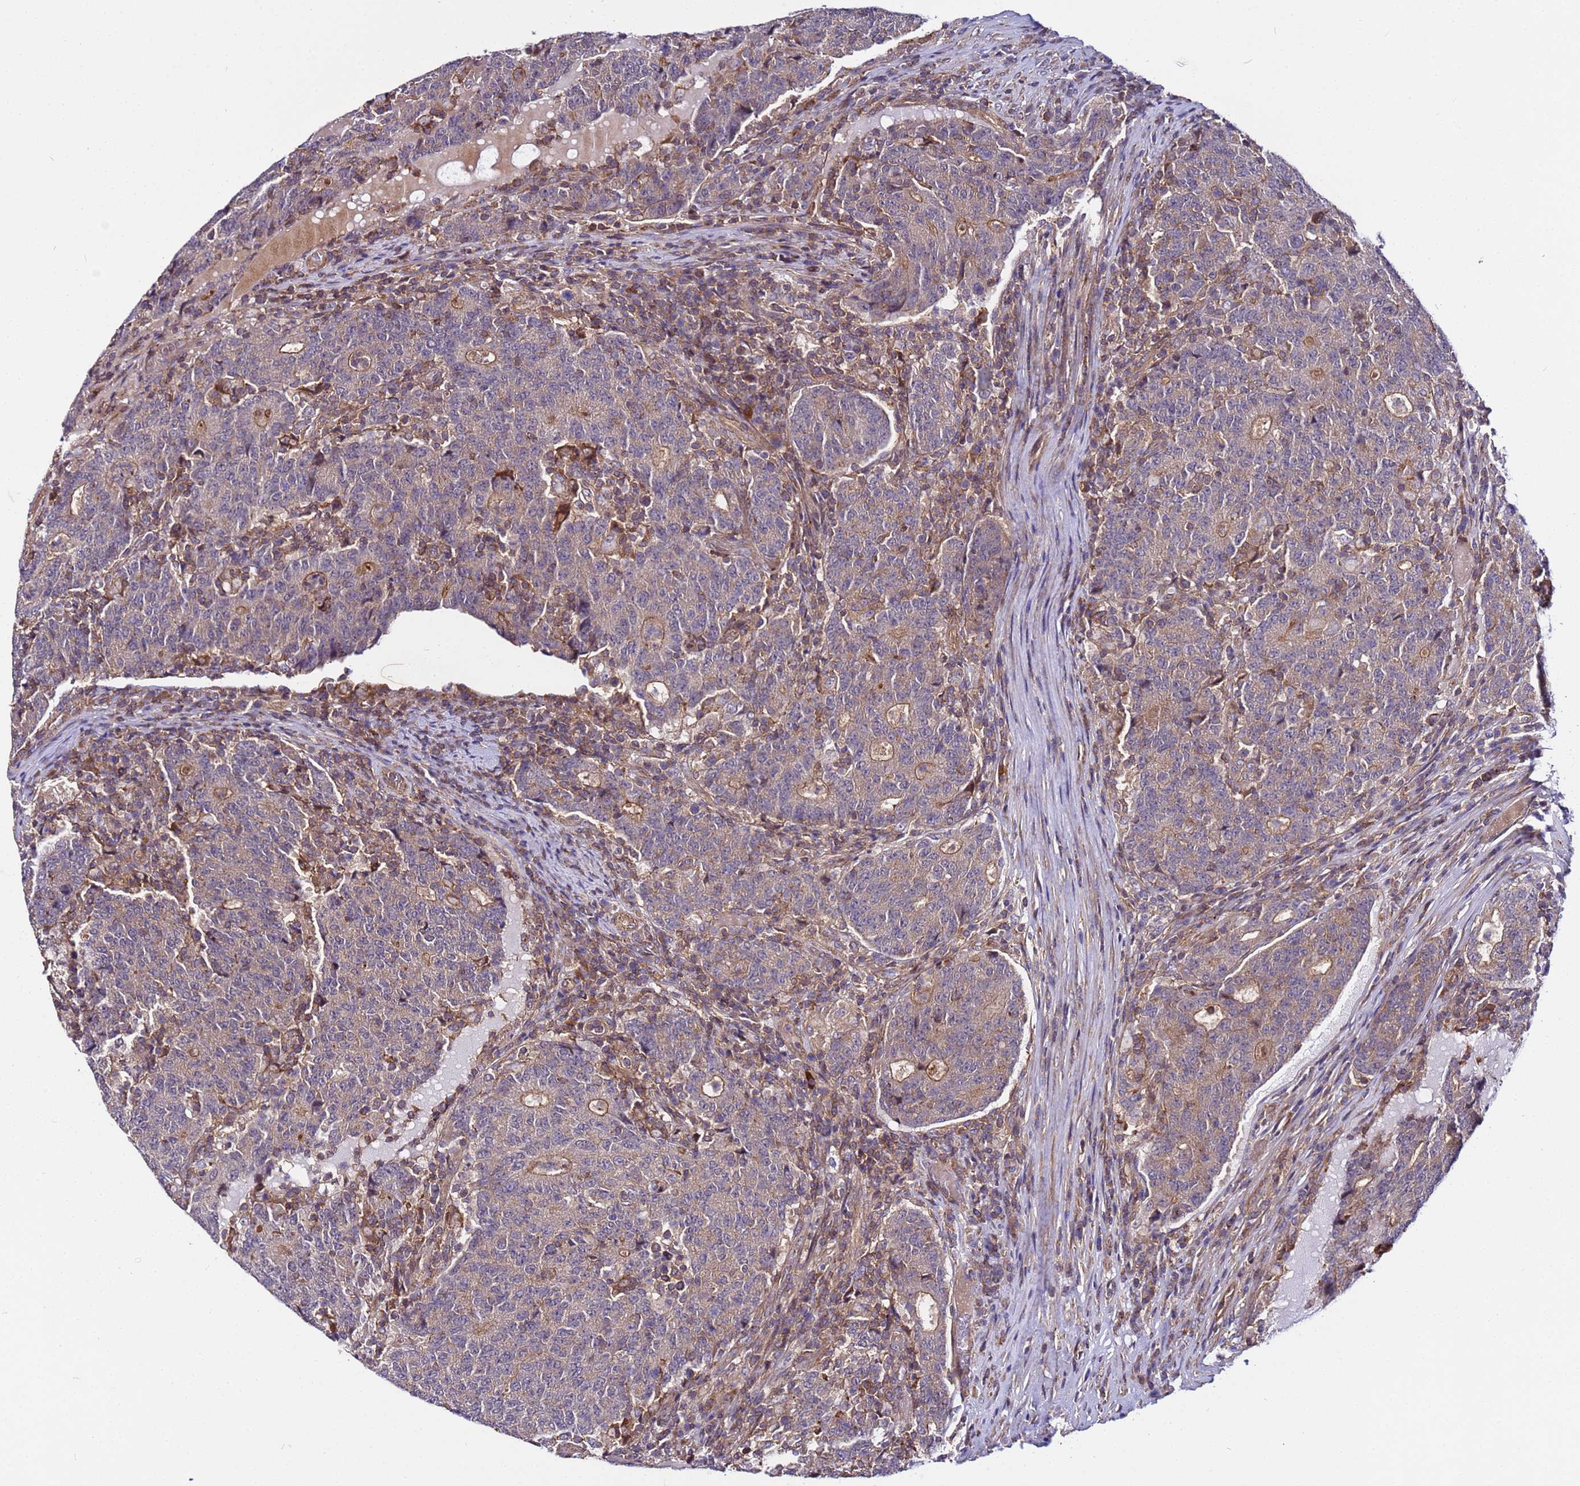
{"staining": {"intensity": "weak", "quantity": "25%-75%", "location": "cytoplasmic/membranous"}, "tissue": "colorectal cancer", "cell_type": "Tumor cells", "image_type": "cancer", "snomed": [{"axis": "morphology", "description": "Adenocarcinoma, NOS"}, {"axis": "topography", "description": "Colon"}], "caption": "Immunohistochemistry (IHC) photomicrograph of colorectal adenocarcinoma stained for a protein (brown), which reveals low levels of weak cytoplasmic/membranous positivity in approximately 25%-75% of tumor cells.", "gene": "STK38", "patient": {"sex": "female", "age": 75}}